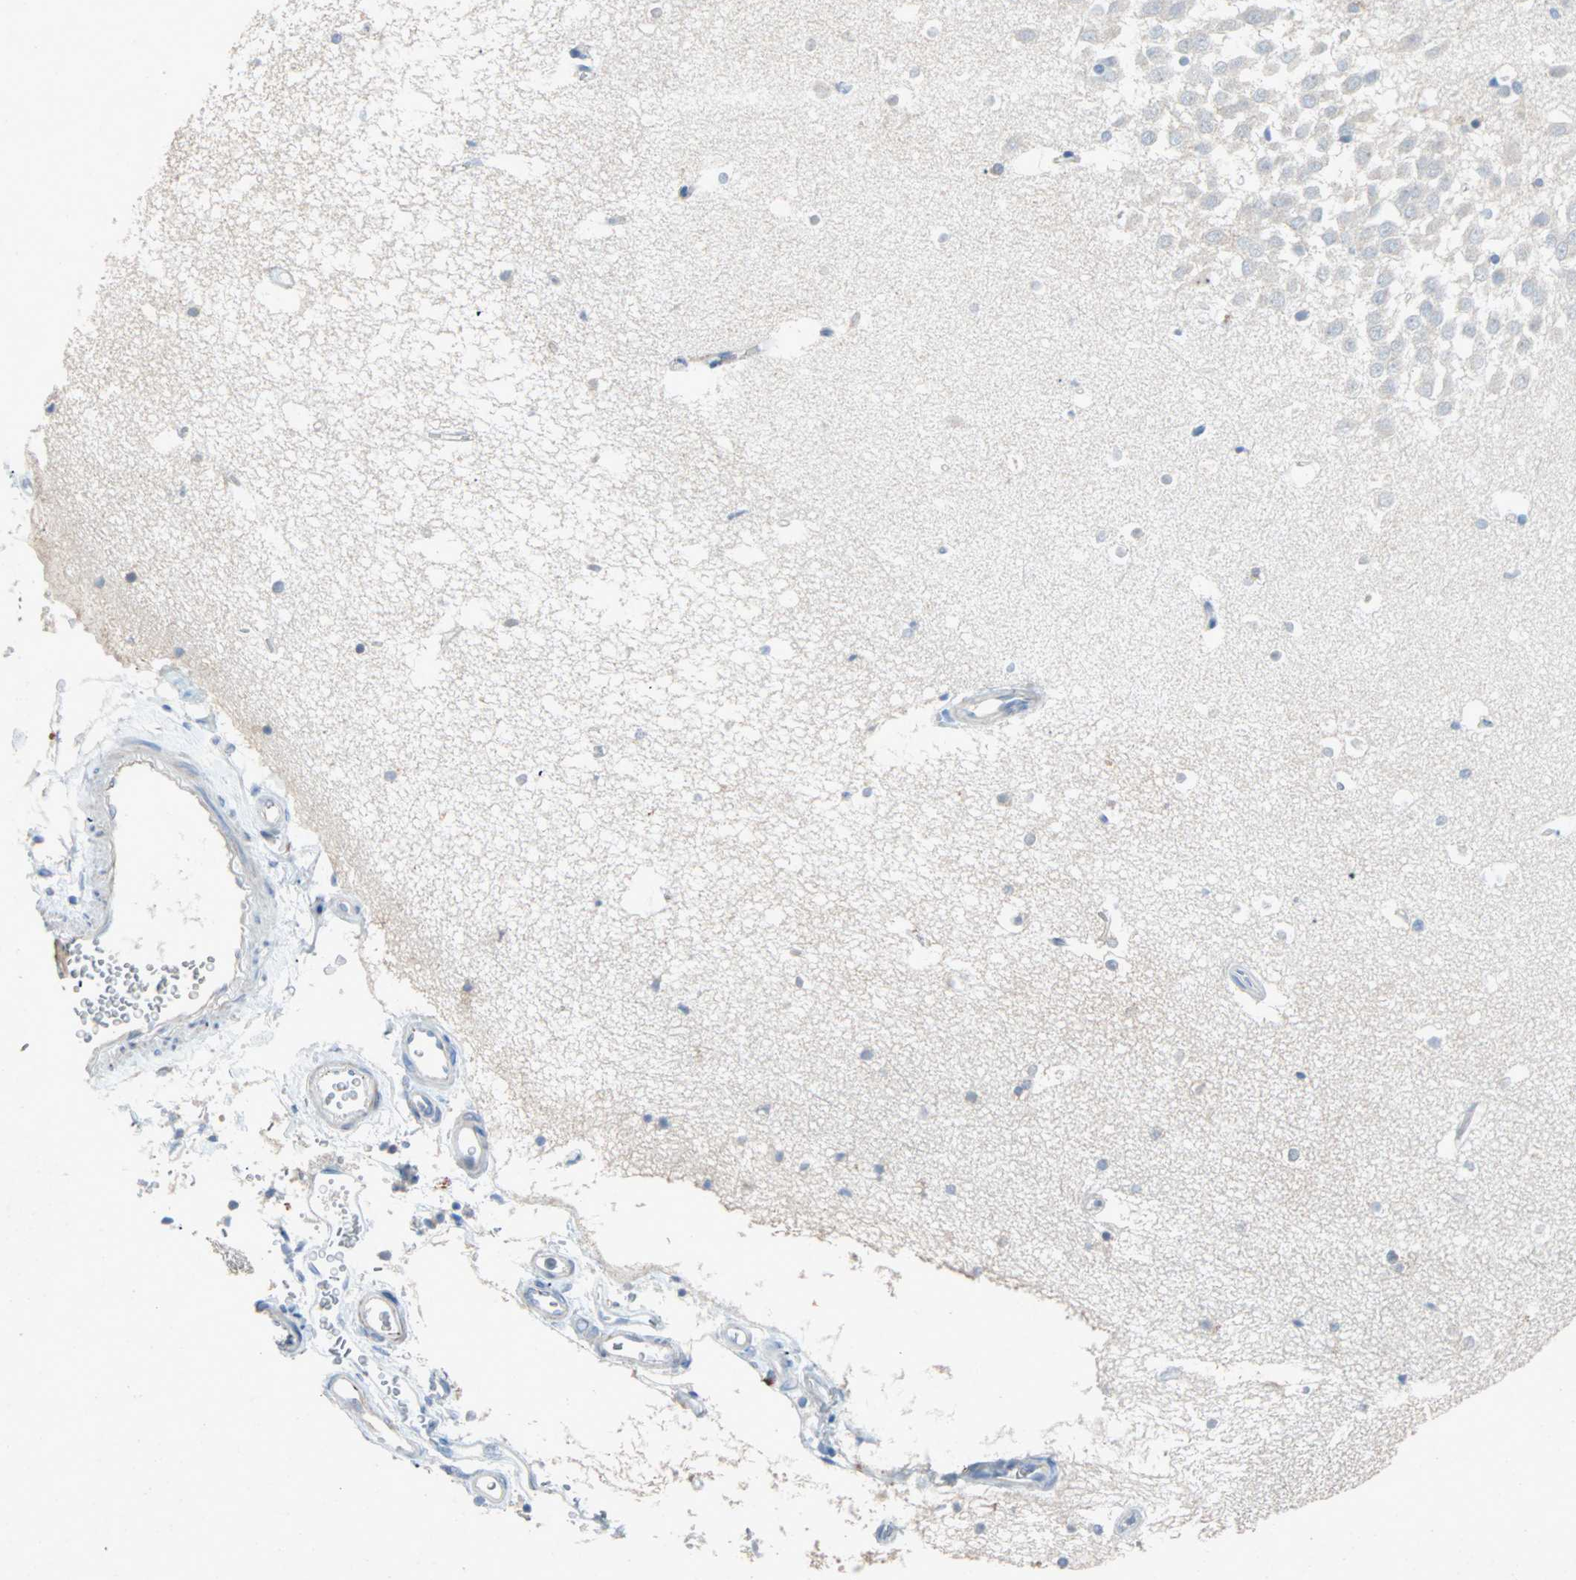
{"staining": {"intensity": "moderate", "quantity": "<25%", "location": "cytoplasmic/membranous"}, "tissue": "hippocampus", "cell_type": "Glial cells", "image_type": "normal", "snomed": [{"axis": "morphology", "description": "Normal tissue, NOS"}, {"axis": "topography", "description": "Hippocampus"}], "caption": "Hippocampus stained with DAB IHC displays low levels of moderate cytoplasmic/membranous staining in about <25% of glial cells. (Stains: DAB (3,3'-diaminobenzidine) in brown, nuclei in blue, Microscopy: brightfield microscopy at high magnification).", "gene": "PCDHB2", "patient": {"sex": "male", "age": 45}}